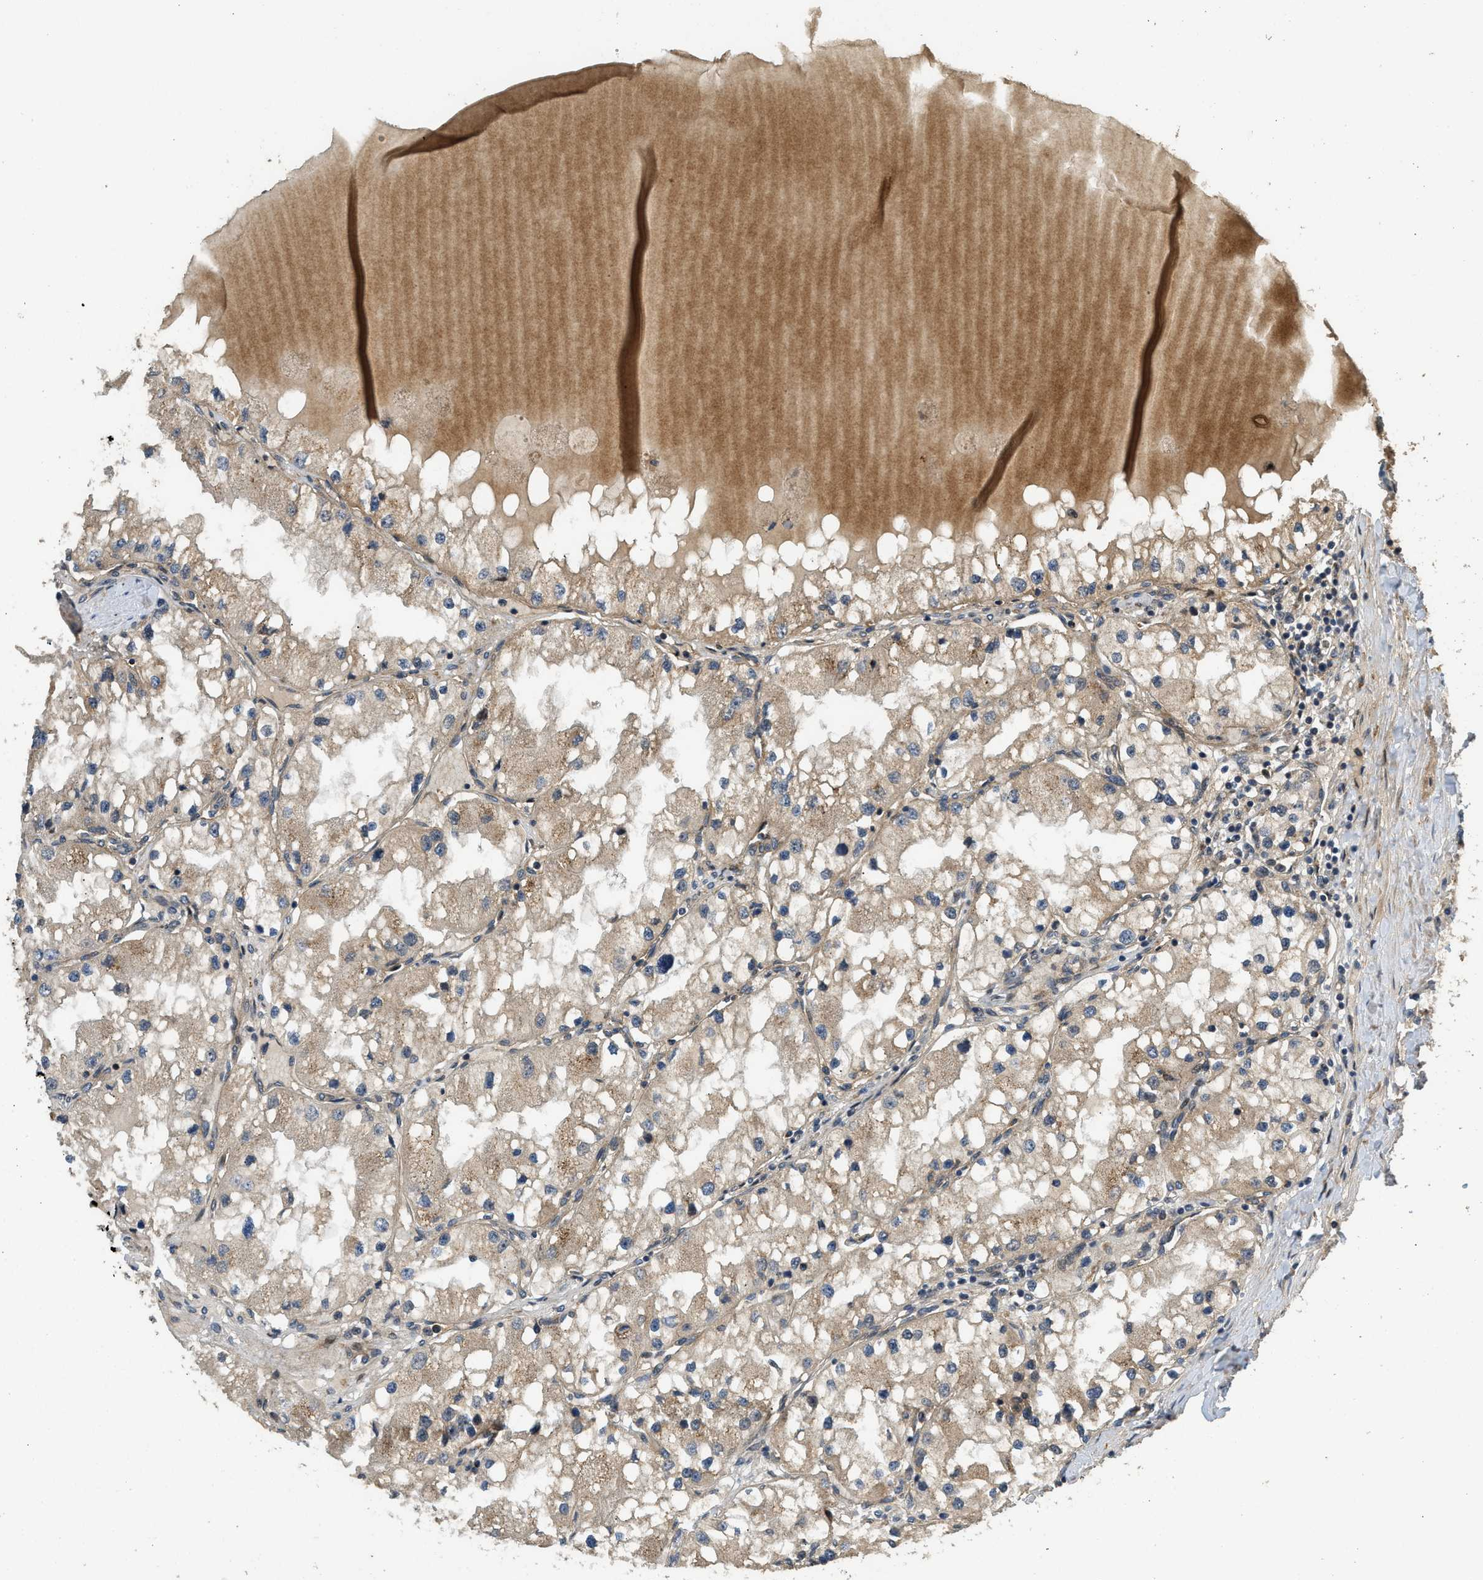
{"staining": {"intensity": "moderate", "quantity": ">75%", "location": "cytoplasmic/membranous"}, "tissue": "renal cancer", "cell_type": "Tumor cells", "image_type": "cancer", "snomed": [{"axis": "morphology", "description": "Adenocarcinoma, NOS"}, {"axis": "topography", "description": "Kidney"}], "caption": "Immunohistochemistry (IHC) micrograph of neoplastic tissue: adenocarcinoma (renal) stained using immunohistochemistry exhibits medium levels of moderate protein expression localized specifically in the cytoplasmic/membranous of tumor cells, appearing as a cytoplasmic/membranous brown color.", "gene": "GET1", "patient": {"sex": "male", "age": 68}}